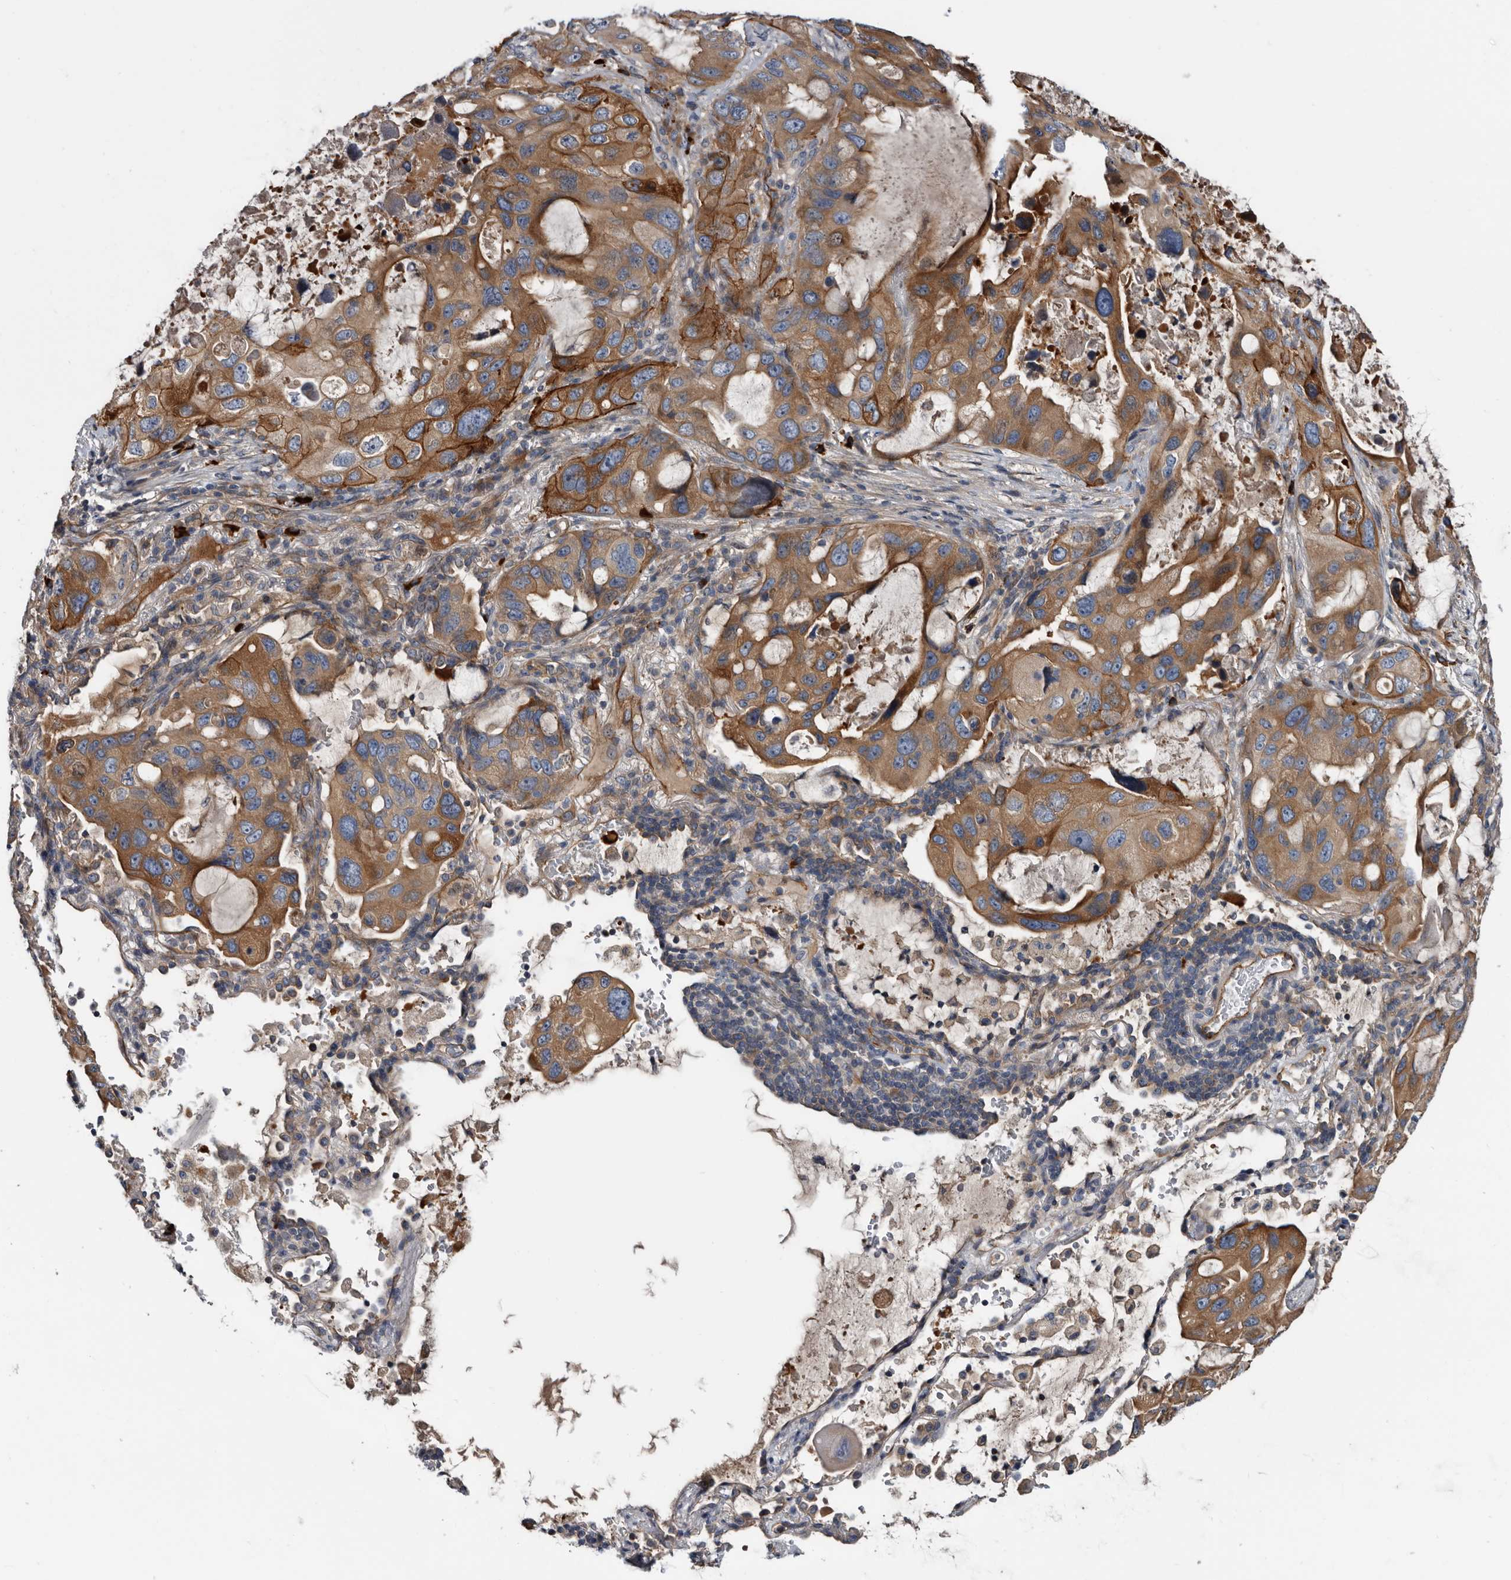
{"staining": {"intensity": "moderate", "quantity": ">75%", "location": "cytoplasmic/membranous"}, "tissue": "lung cancer", "cell_type": "Tumor cells", "image_type": "cancer", "snomed": [{"axis": "morphology", "description": "Squamous cell carcinoma, NOS"}, {"axis": "topography", "description": "Lung"}], "caption": "Human squamous cell carcinoma (lung) stained with a brown dye reveals moderate cytoplasmic/membranous positive expression in approximately >75% of tumor cells.", "gene": "TSPAN17", "patient": {"sex": "female", "age": 73}}